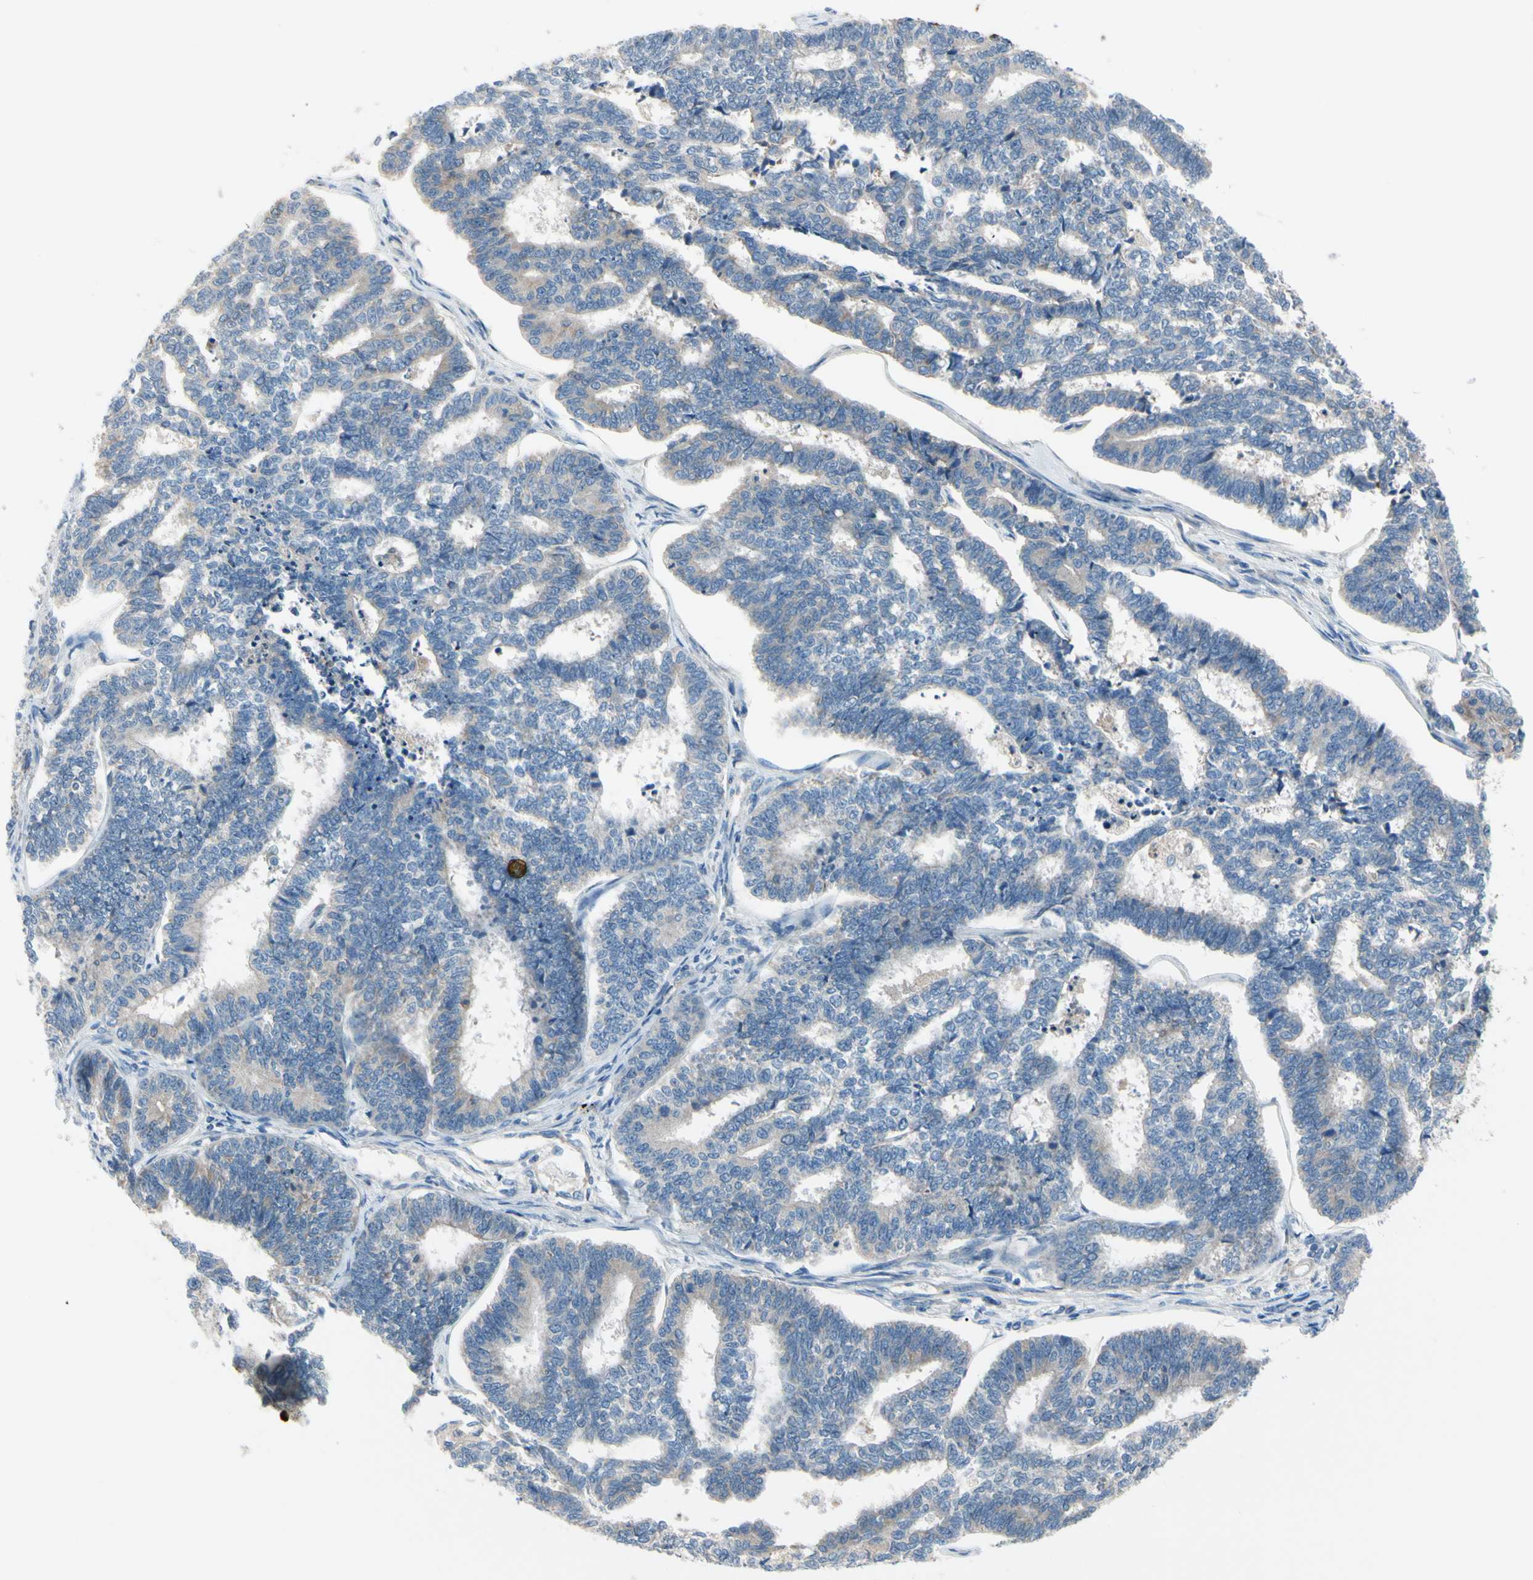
{"staining": {"intensity": "weak", "quantity": "<25%", "location": "cytoplasmic/membranous,nuclear"}, "tissue": "endometrial cancer", "cell_type": "Tumor cells", "image_type": "cancer", "snomed": [{"axis": "morphology", "description": "Adenocarcinoma, NOS"}, {"axis": "topography", "description": "Endometrium"}], "caption": "Immunohistochemical staining of human adenocarcinoma (endometrial) reveals no significant staining in tumor cells.", "gene": "HJURP", "patient": {"sex": "female", "age": 70}}